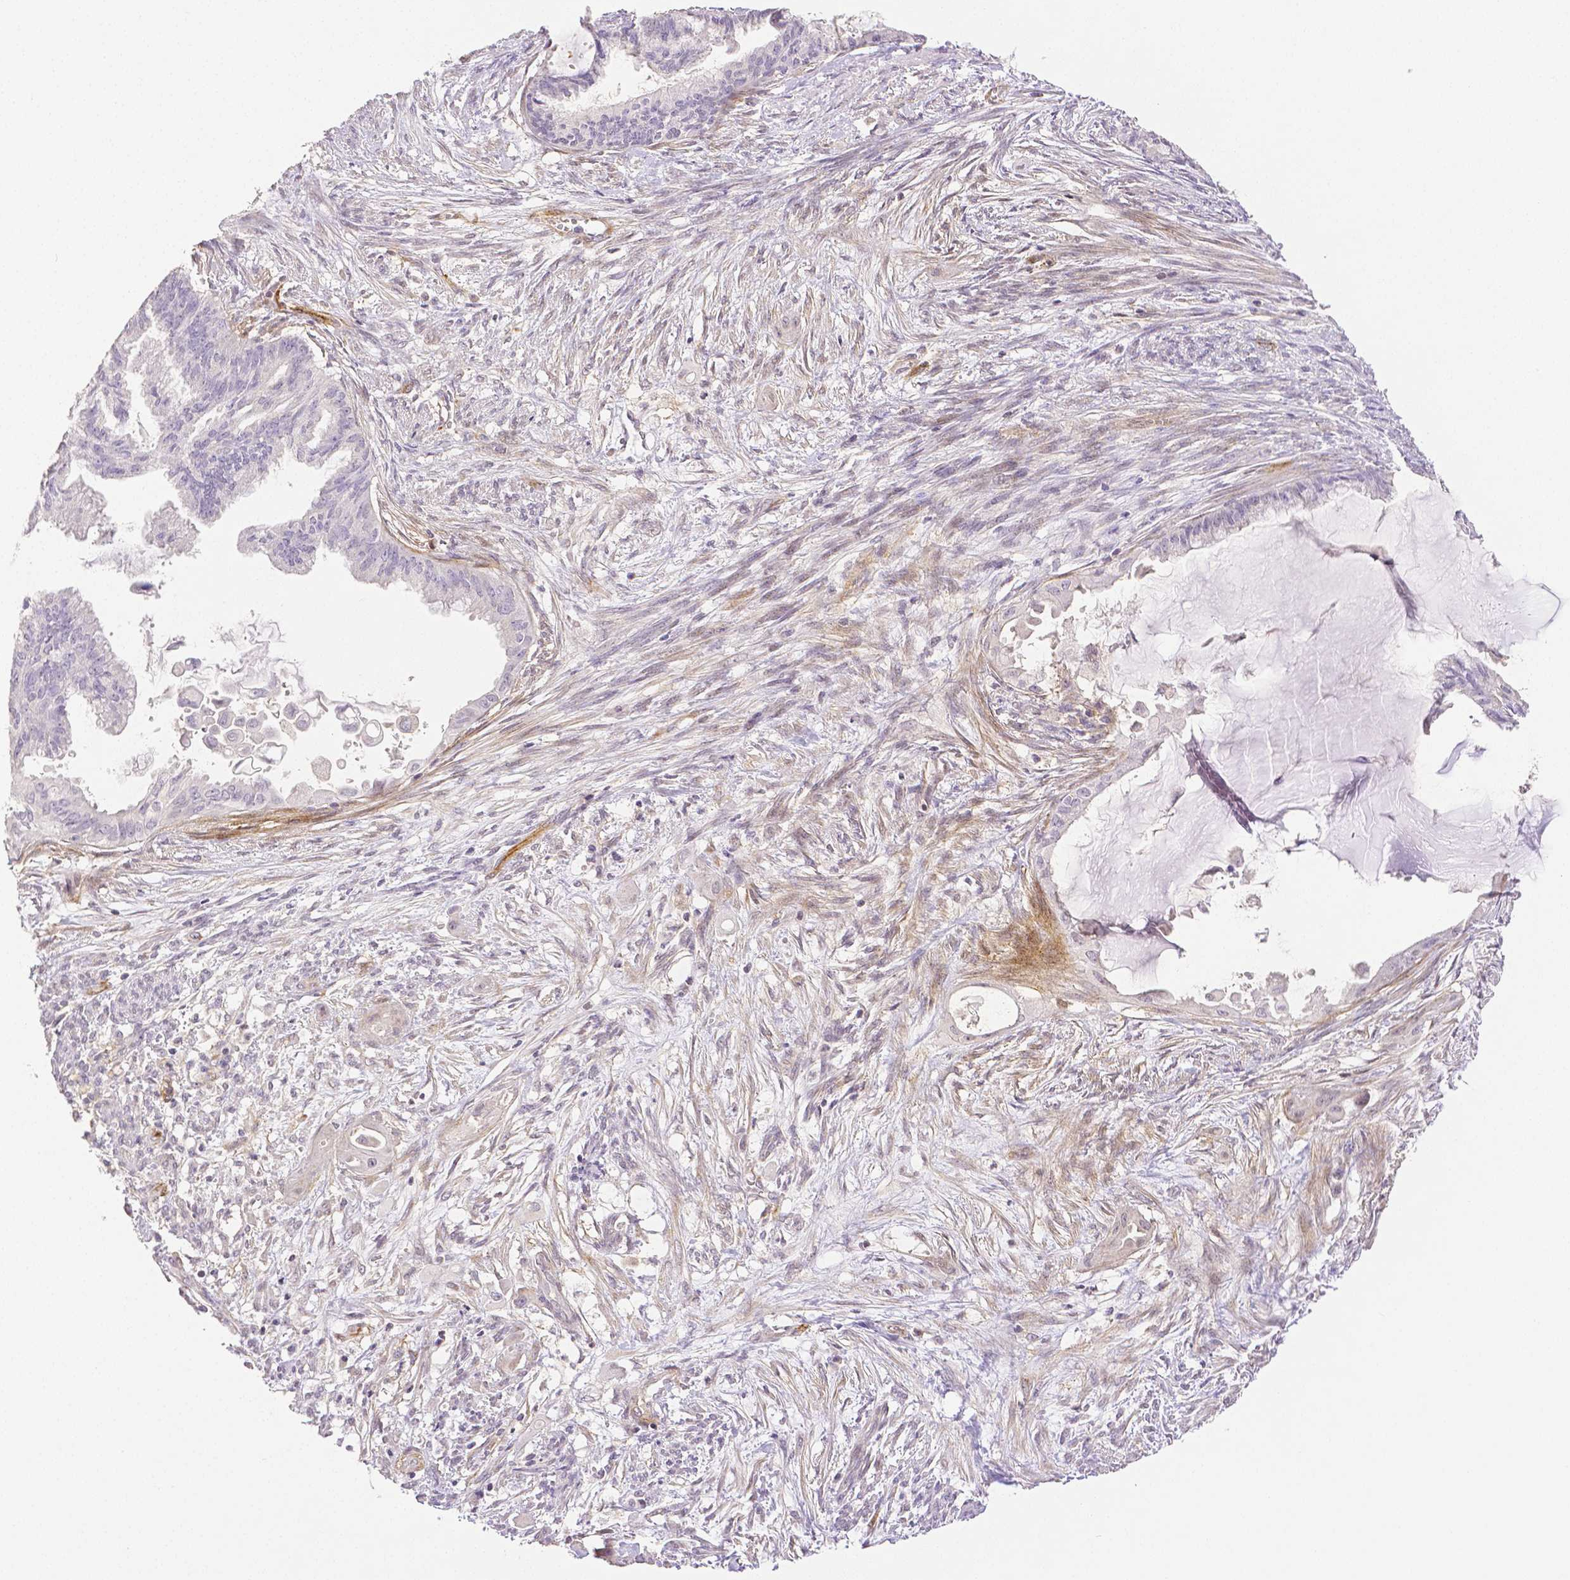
{"staining": {"intensity": "negative", "quantity": "none", "location": "none"}, "tissue": "endometrial cancer", "cell_type": "Tumor cells", "image_type": "cancer", "snomed": [{"axis": "morphology", "description": "Adenocarcinoma, NOS"}, {"axis": "topography", "description": "Endometrium"}], "caption": "Tumor cells show no significant positivity in endometrial adenocarcinoma.", "gene": "THY1", "patient": {"sex": "female", "age": 86}}